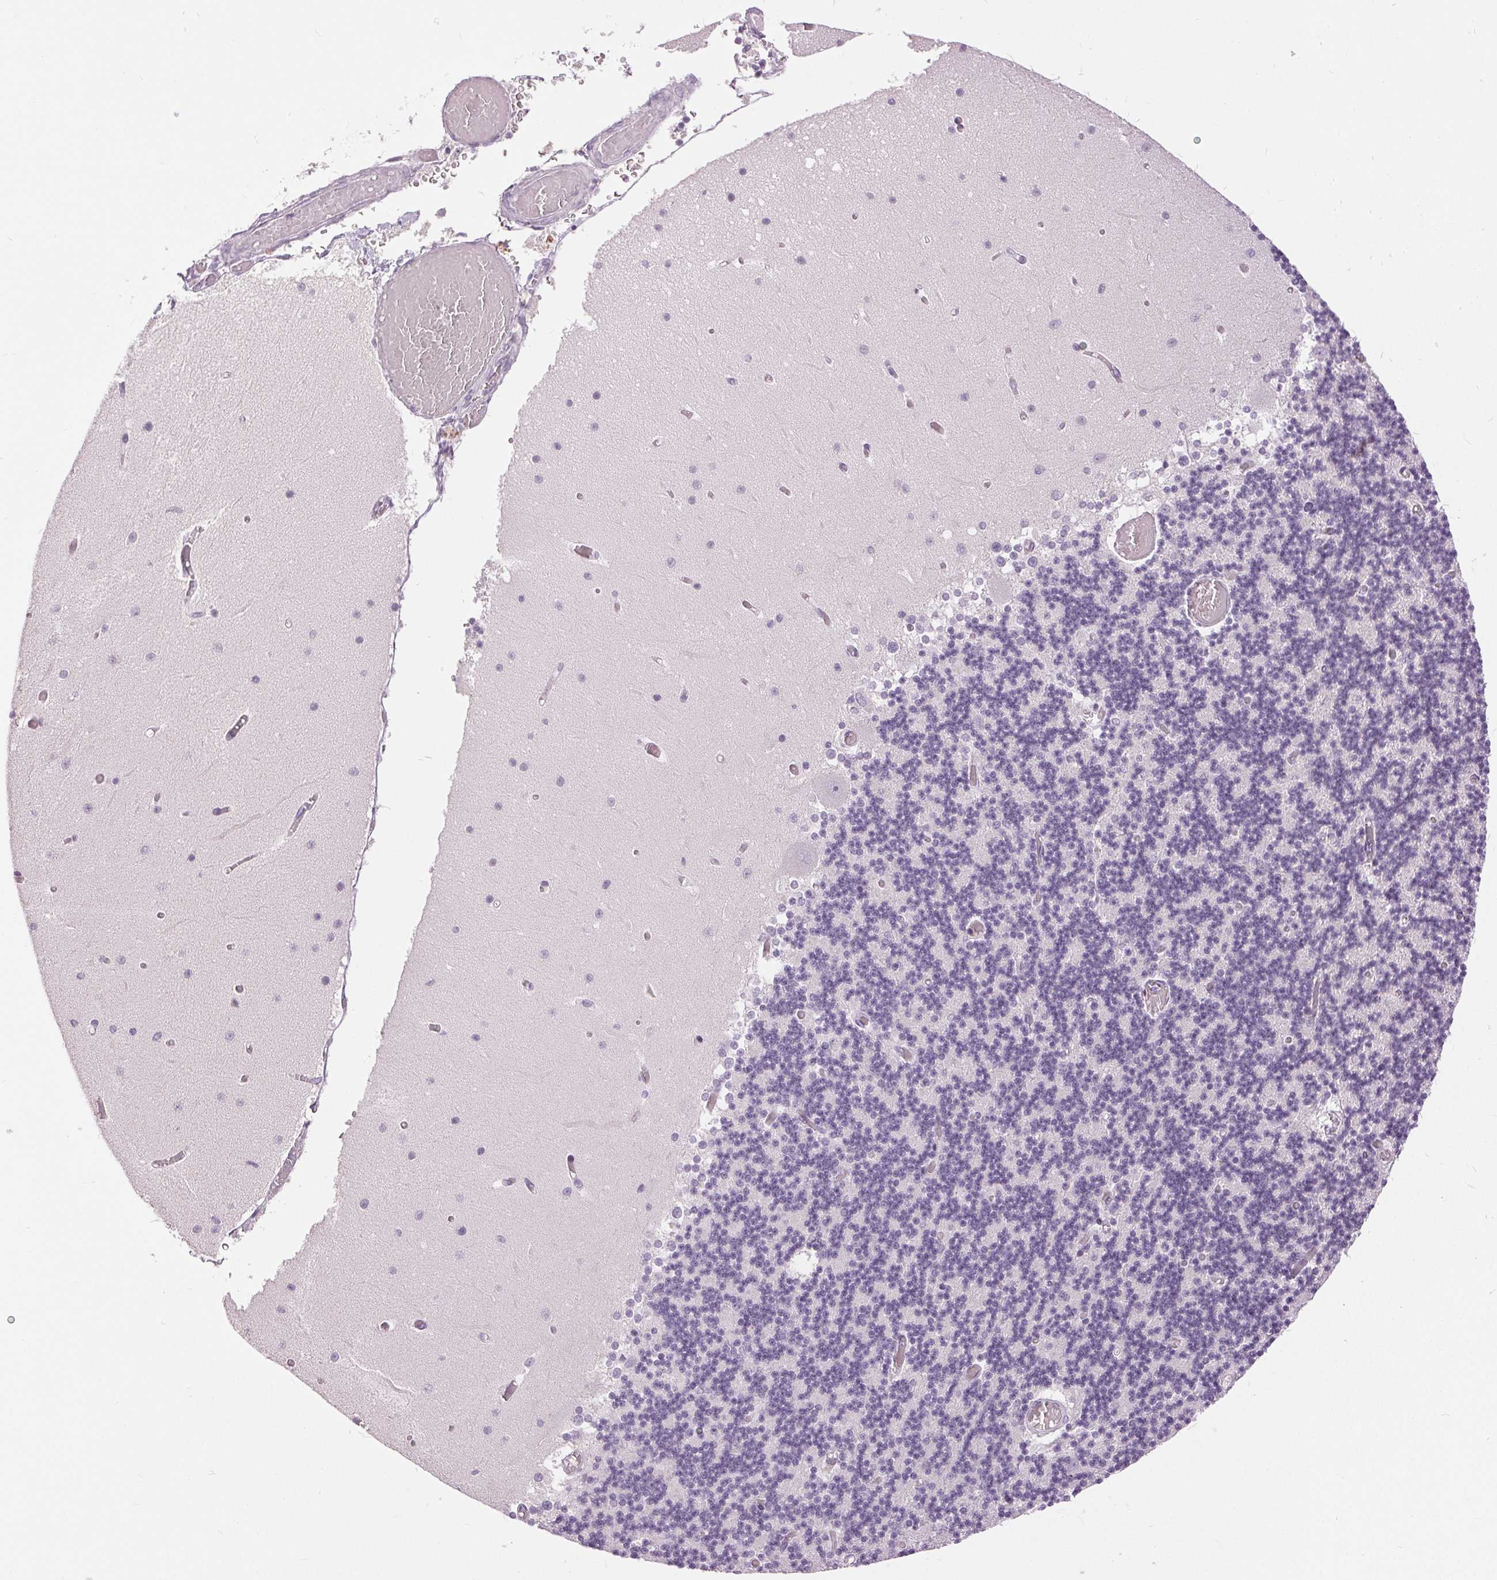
{"staining": {"intensity": "negative", "quantity": "none", "location": "none"}, "tissue": "cerebellum", "cell_type": "Cells in granular layer", "image_type": "normal", "snomed": [{"axis": "morphology", "description": "Normal tissue, NOS"}, {"axis": "topography", "description": "Cerebellum"}], "caption": "Cerebellum was stained to show a protein in brown. There is no significant staining in cells in granular layer. (IHC, brightfield microscopy, high magnification).", "gene": "DSG3", "patient": {"sex": "female", "age": 28}}